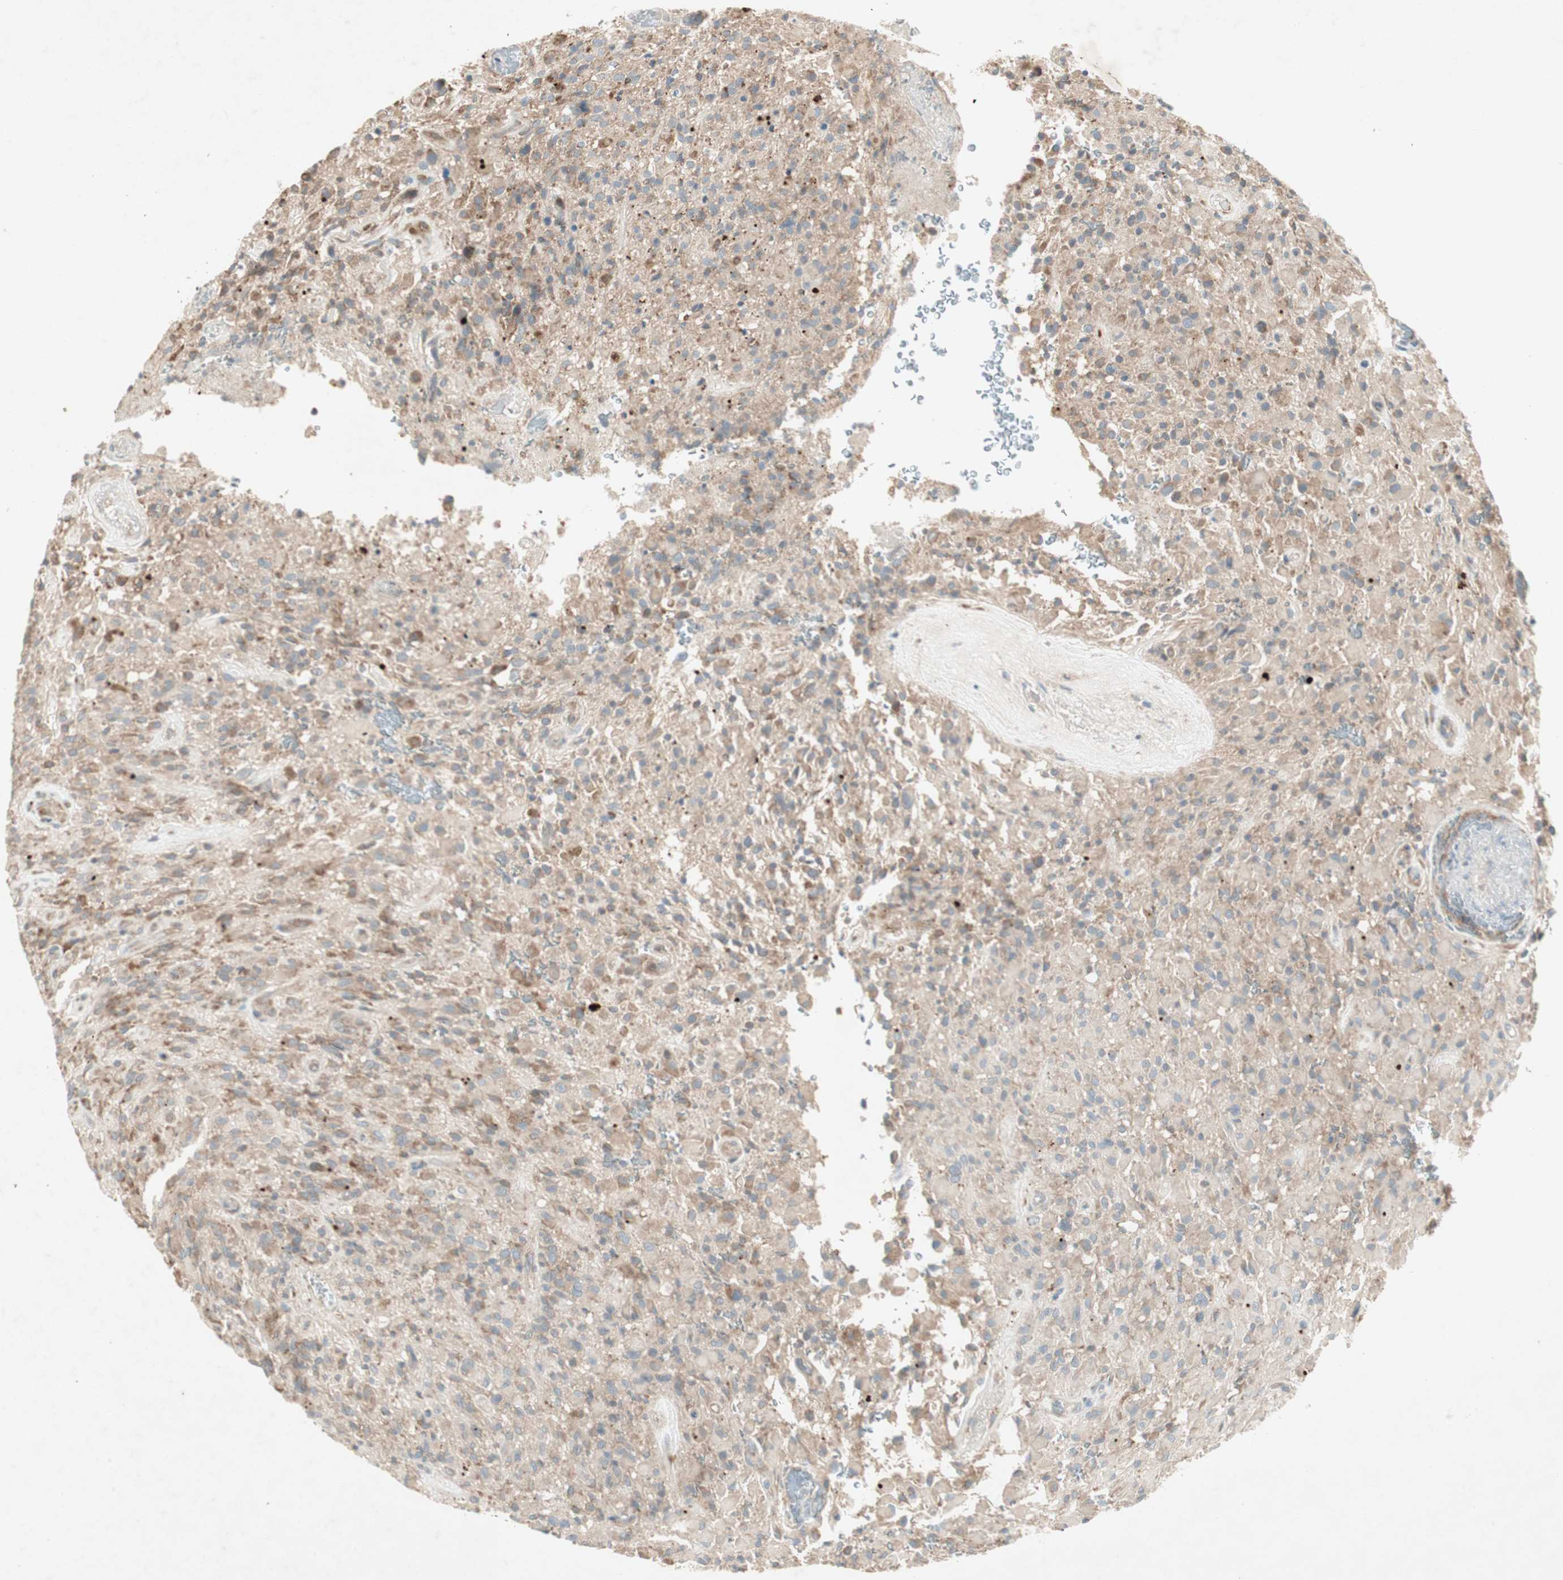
{"staining": {"intensity": "moderate", "quantity": ">75%", "location": "cytoplasmic/membranous"}, "tissue": "glioma", "cell_type": "Tumor cells", "image_type": "cancer", "snomed": [{"axis": "morphology", "description": "Glioma, malignant, High grade"}, {"axis": "topography", "description": "Brain"}], "caption": "About >75% of tumor cells in glioma reveal moderate cytoplasmic/membranous protein staining as visualized by brown immunohistochemical staining.", "gene": "RPL23", "patient": {"sex": "male", "age": 71}}